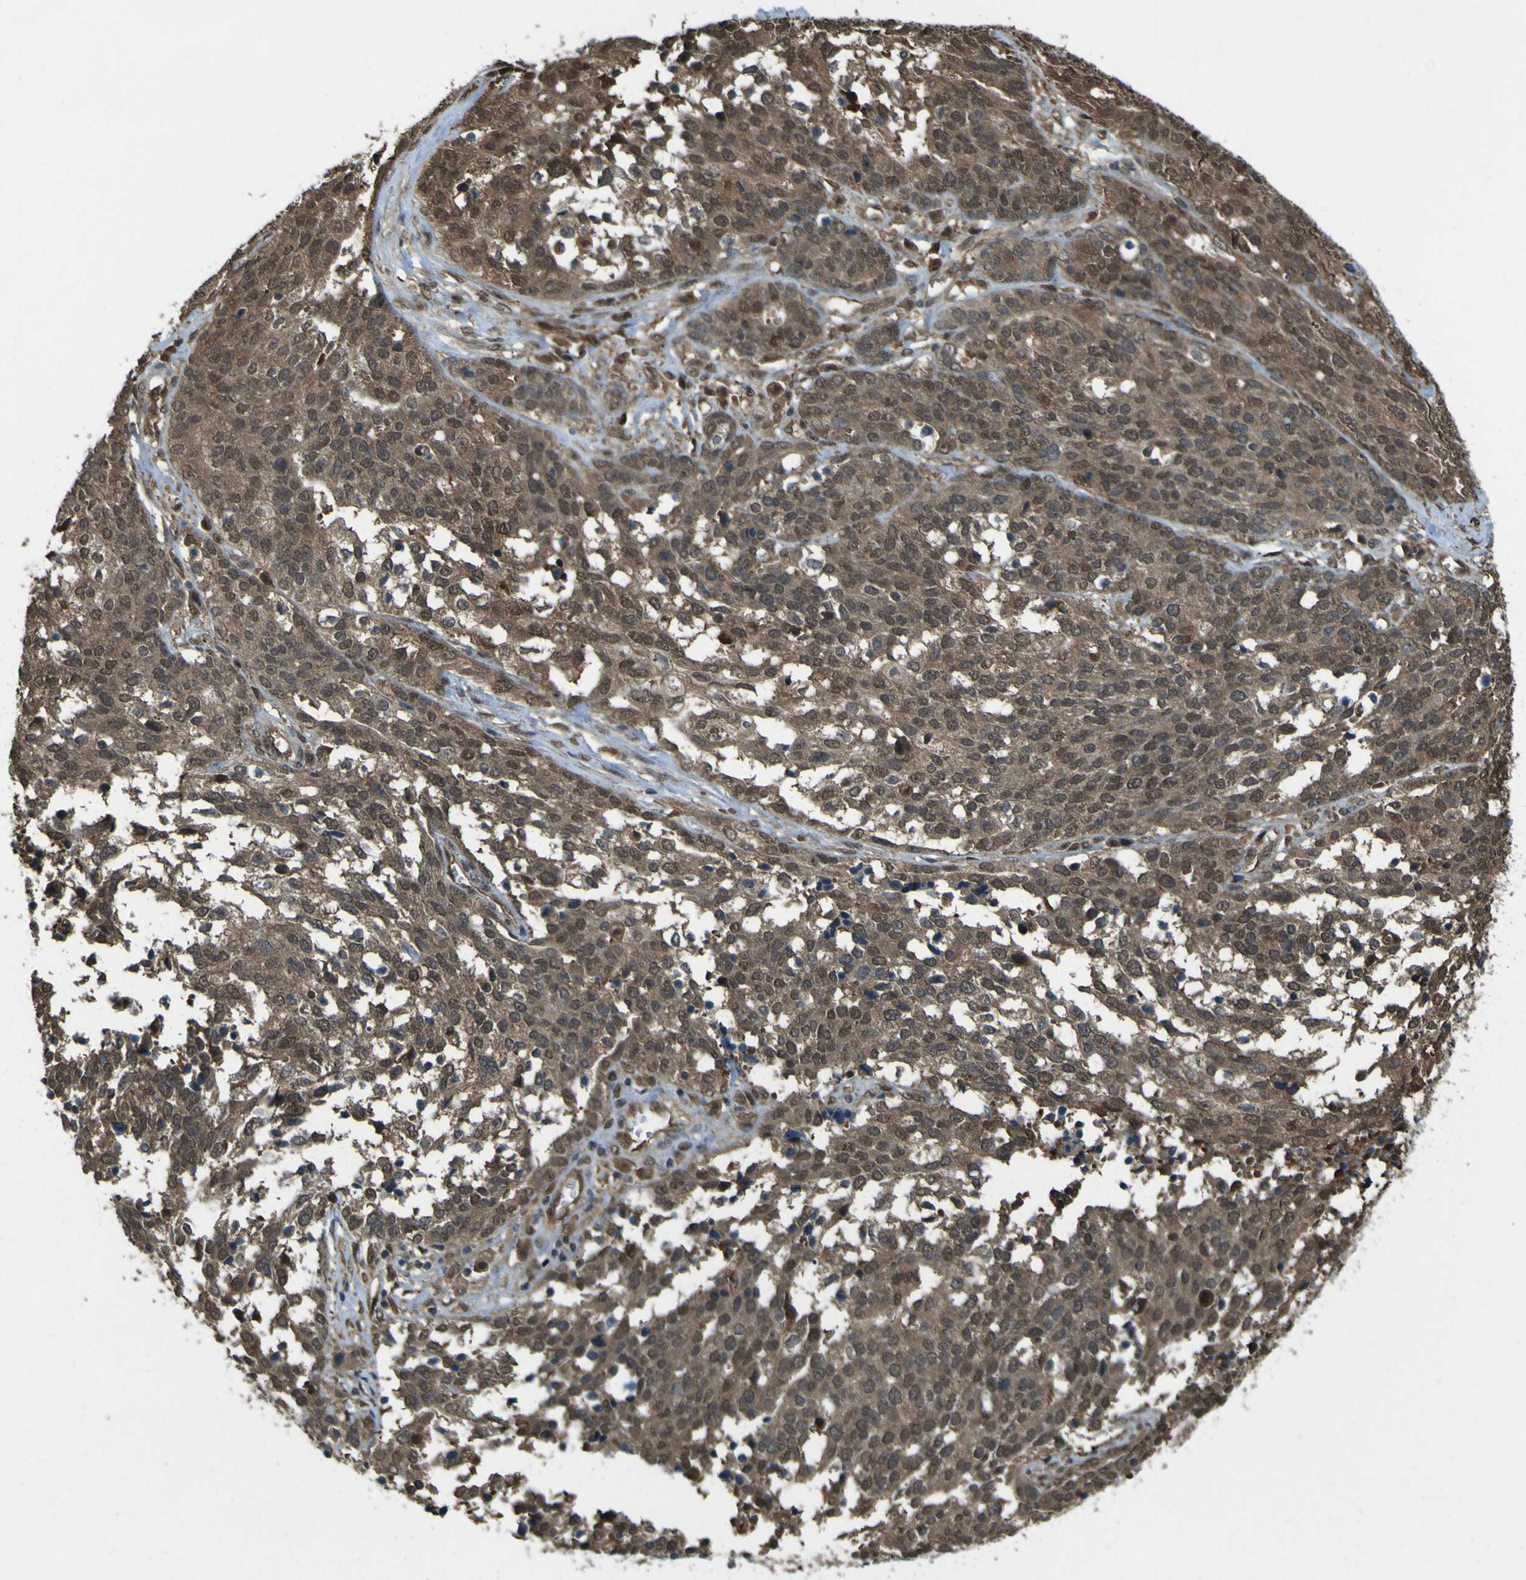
{"staining": {"intensity": "moderate", "quantity": ">75%", "location": "cytoplasmic/membranous"}, "tissue": "ovarian cancer", "cell_type": "Tumor cells", "image_type": "cancer", "snomed": [{"axis": "morphology", "description": "Cystadenocarcinoma, serous, NOS"}, {"axis": "topography", "description": "Ovary"}], "caption": "Immunohistochemistry micrograph of human ovarian cancer (serous cystadenocarcinoma) stained for a protein (brown), which shows medium levels of moderate cytoplasmic/membranous staining in about >75% of tumor cells.", "gene": "YWHAG", "patient": {"sex": "female", "age": 44}}